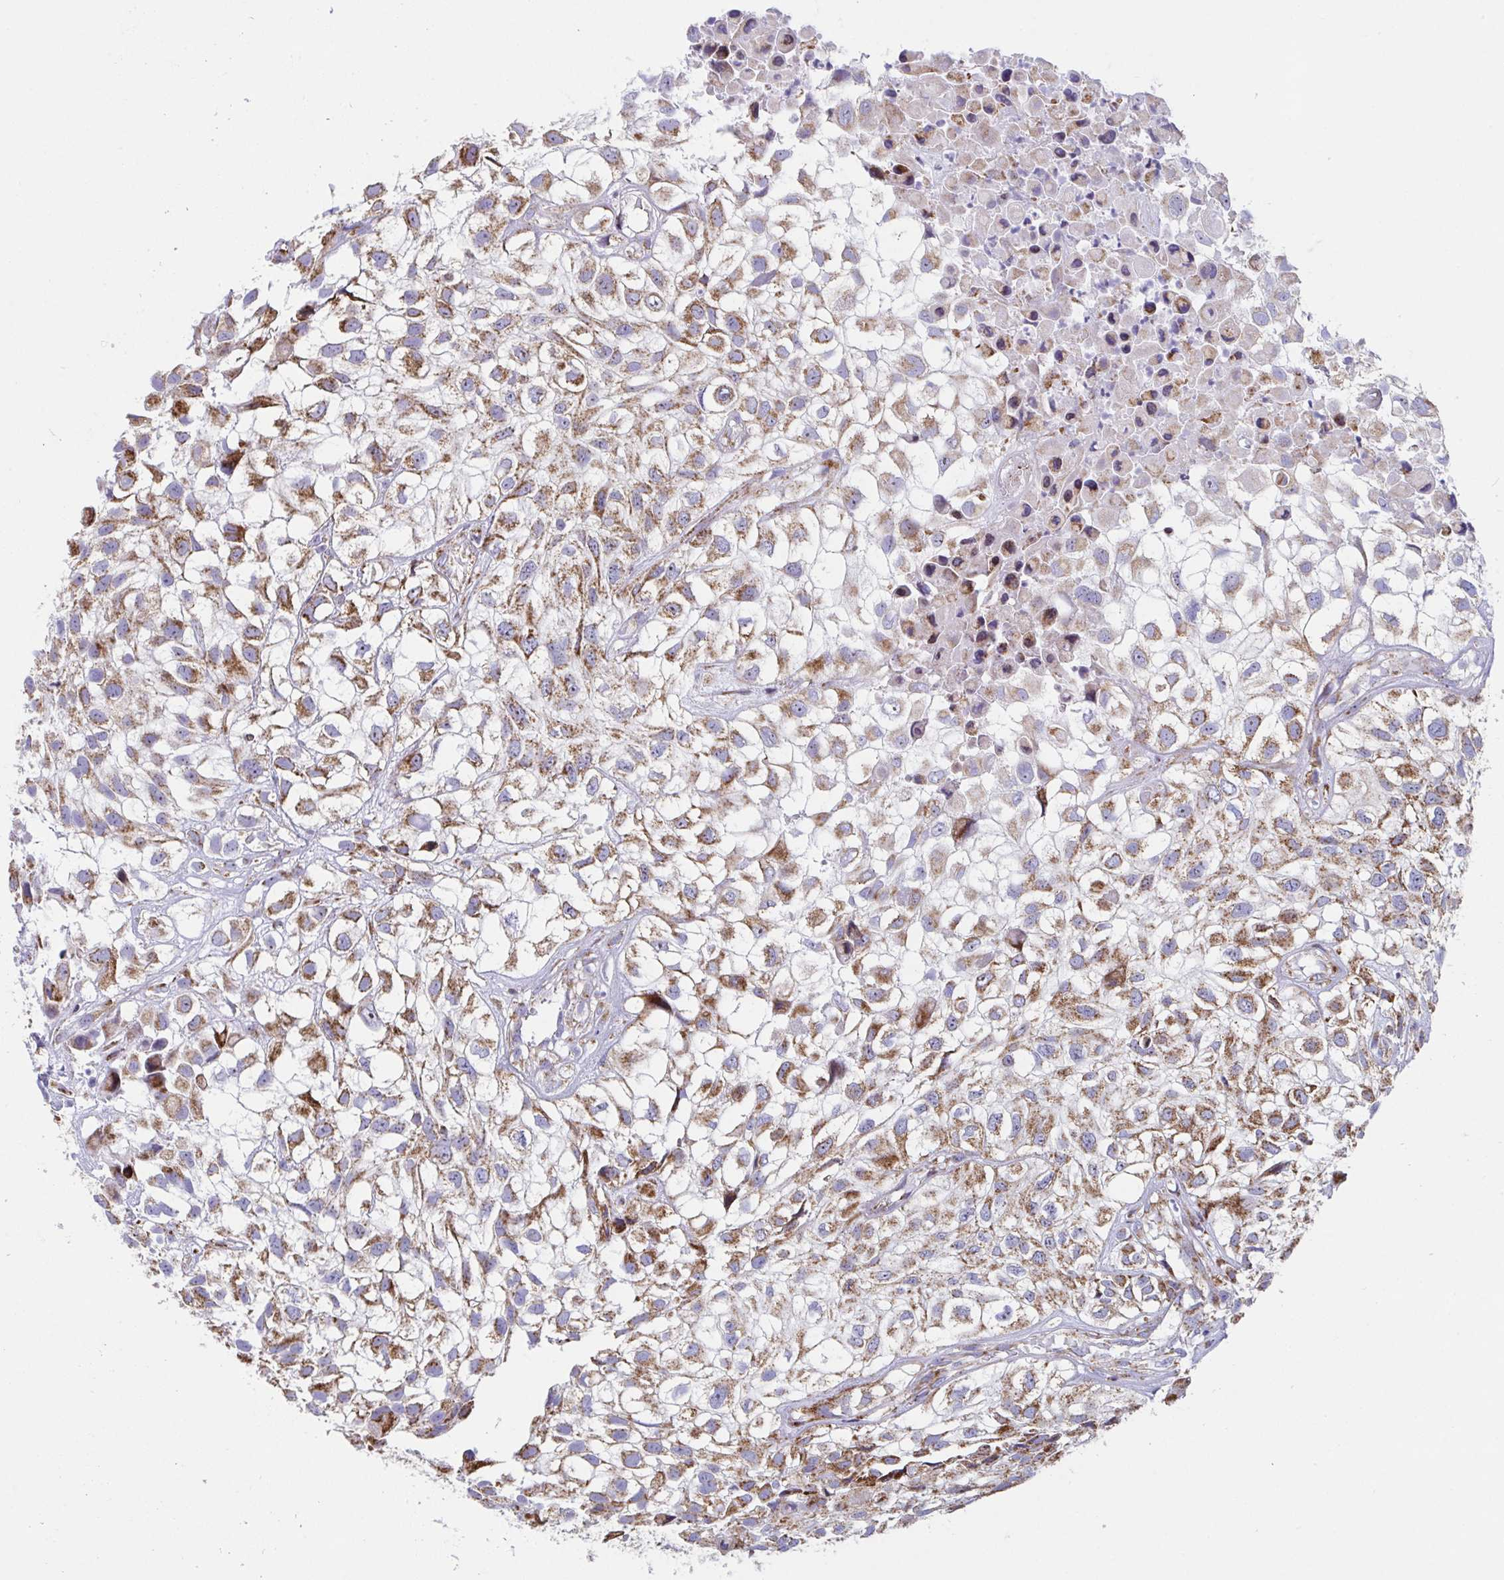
{"staining": {"intensity": "moderate", "quantity": ">75%", "location": "cytoplasmic/membranous"}, "tissue": "urothelial cancer", "cell_type": "Tumor cells", "image_type": "cancer", "snomed": [{"axis": "morphology", "description": "Urothelial carcinoma, High grade"}, {"axis": "topography", "description": "Urinary bladder"}], "caption": "Protein analysis of high-grade urothelial carcinoma tissue reveals moderate cytoplasmic/membranous expression in about >75% of tumor cells.", "gene": "ATP5MJ", "patient": {"sex": "male", "age": 56}}